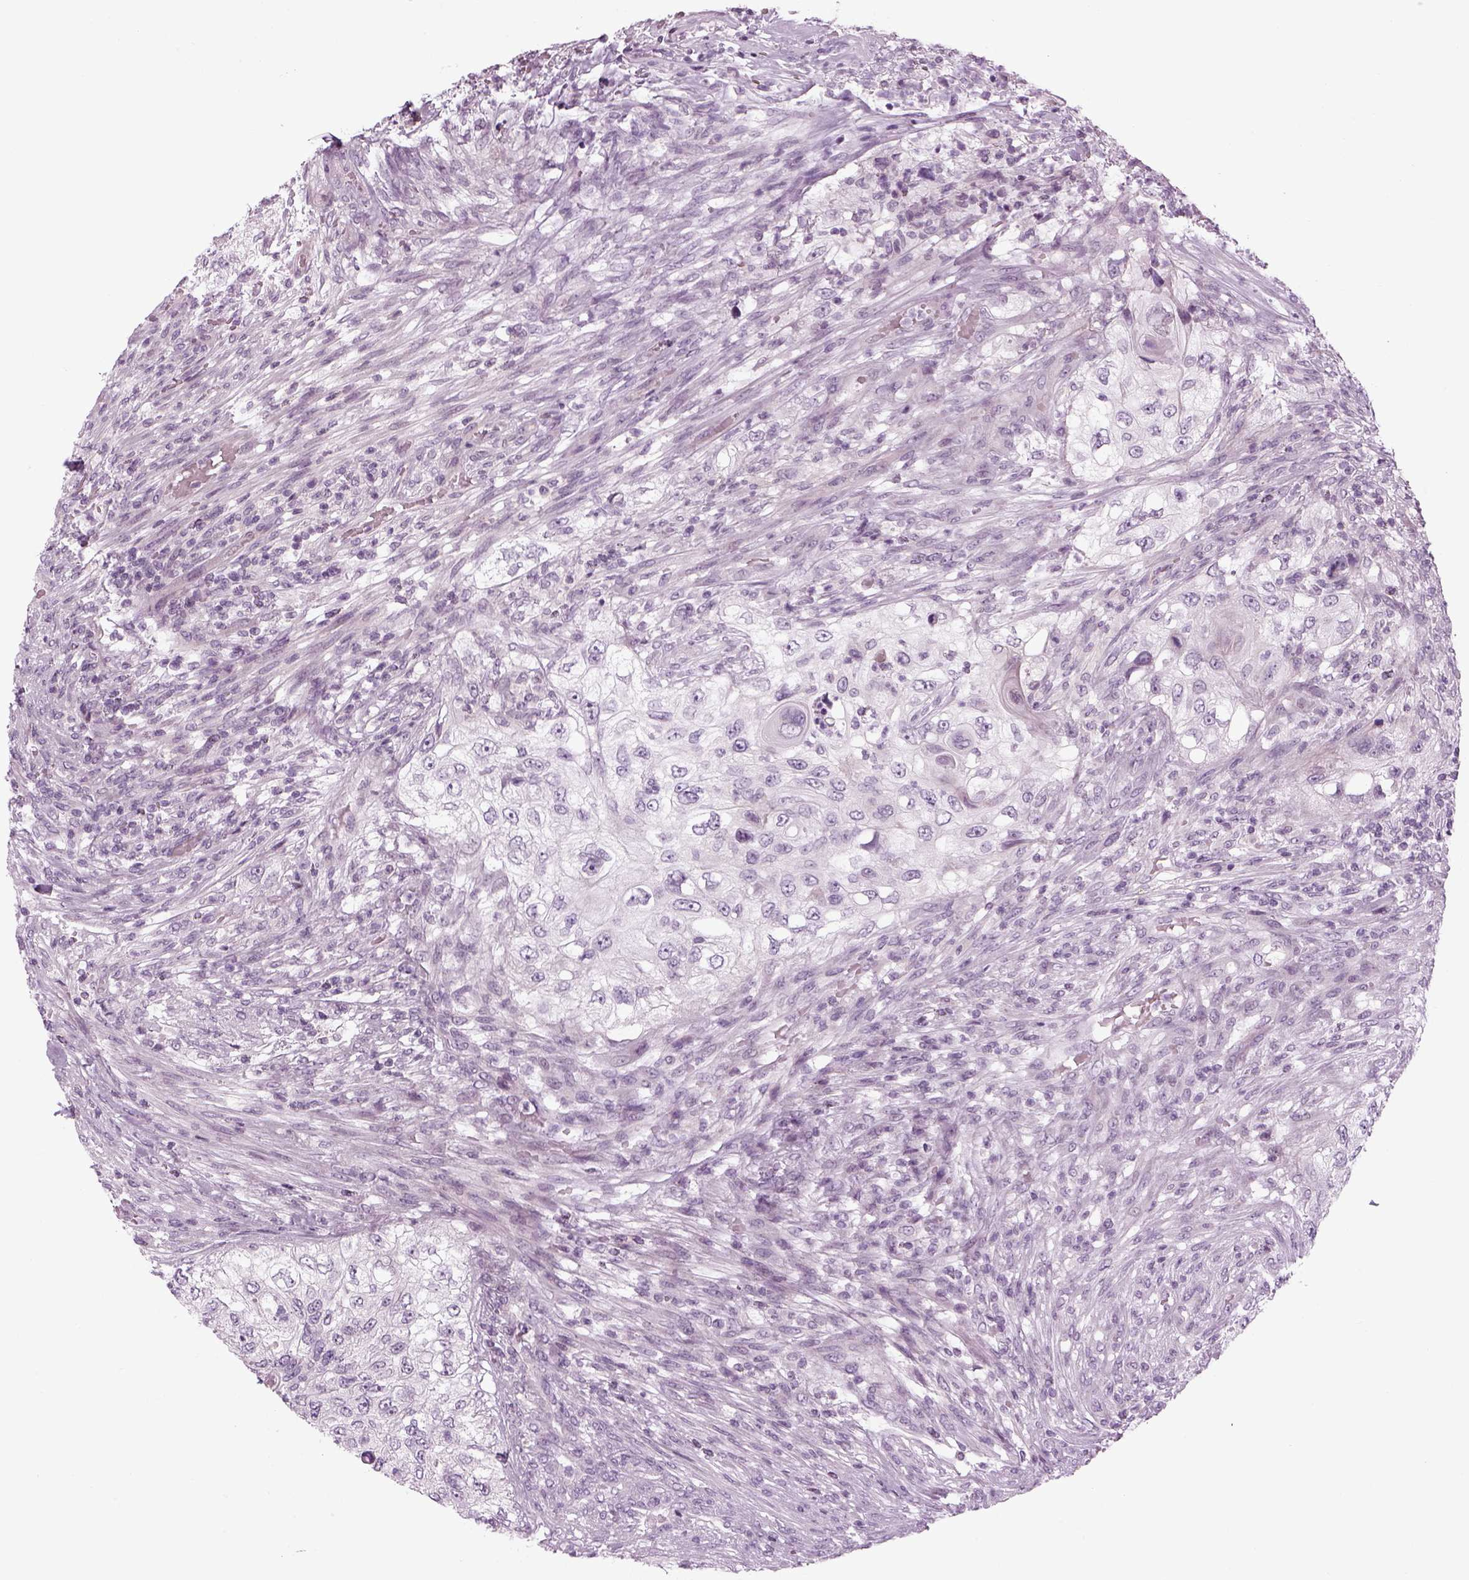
{"staining": {"intensity": "negative", "quantity": "none", "location": "none"}, "tissue": "urothelial cancer", "cell_type": "Tumor cells", "image_type": "cancer", "snomed": [{"axis": "morphology", "description": "Urothelial carcinoma, High grade"}, {"axis": "topography", "description": "Urinary bladder"}], "caption": "DAB immunohistochemical staining of human high-grade urothelial carcinoma exhibits no significant staining in tumor cells.", "gene": "LRRIQ3", "patient": {"sex": "female", "age": 60}}